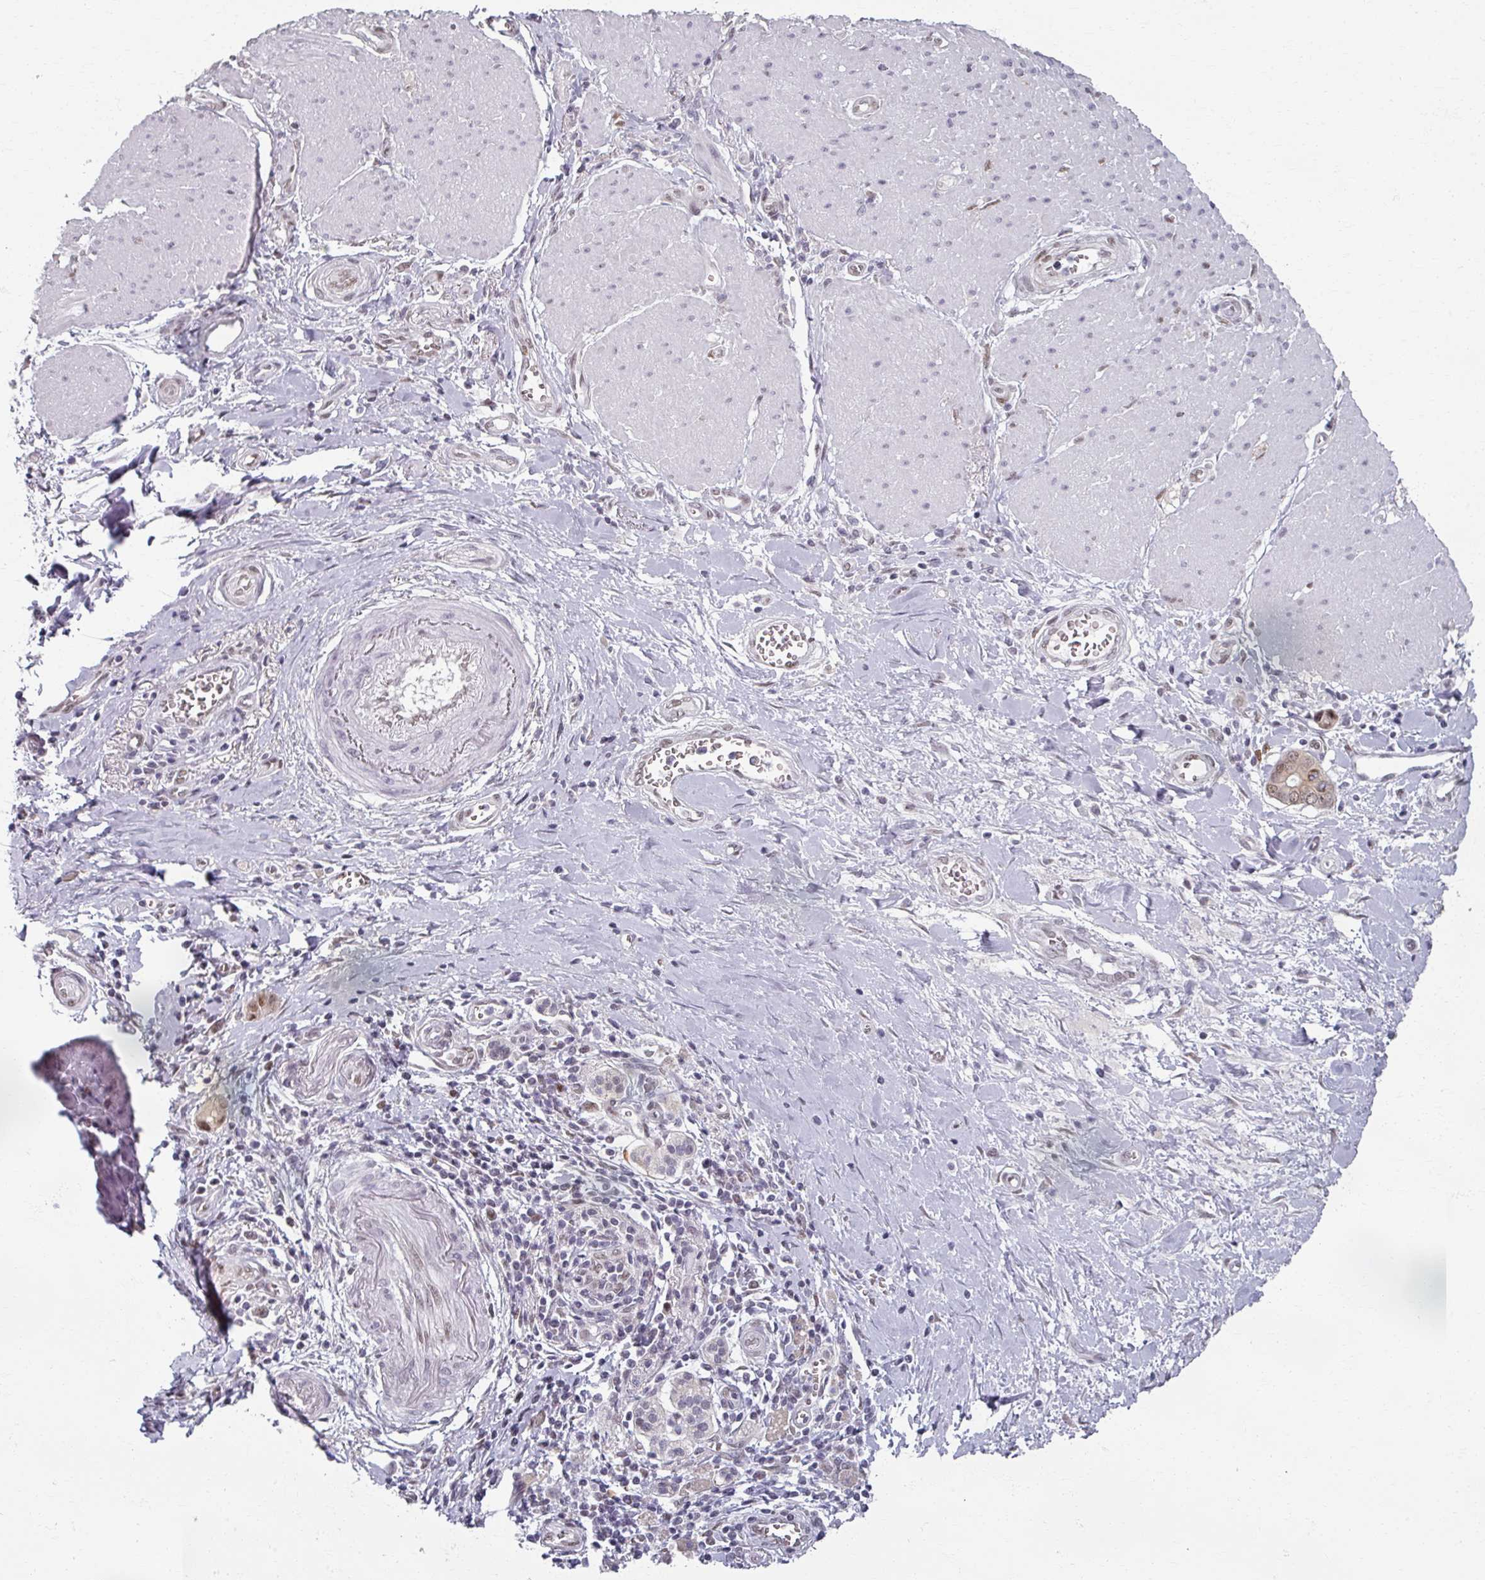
{"staining": {"intensity": "weak", "quantity": ">75%", "location": "cytoplasmic/membranous,nuclear"}, "tissue": "pancreatic cancer", "cell_type": "Tumor cells", "image_type": "cancer", "snomed": [{"axis": "morphology", "description": "Adenocarcinoma, NOS"}, {"axis": "topography", "description": "Pancreas"}], "caption": "Human pancreatic cancer (adenocarcinoma) stained for a protein (brown) displays weak cytoplasmic/membranous and nuclear positive positivity in approximately >75% of tumor cells.", "gene": "RIPOR3", "patient": {"sex": "male", "age": 68}}